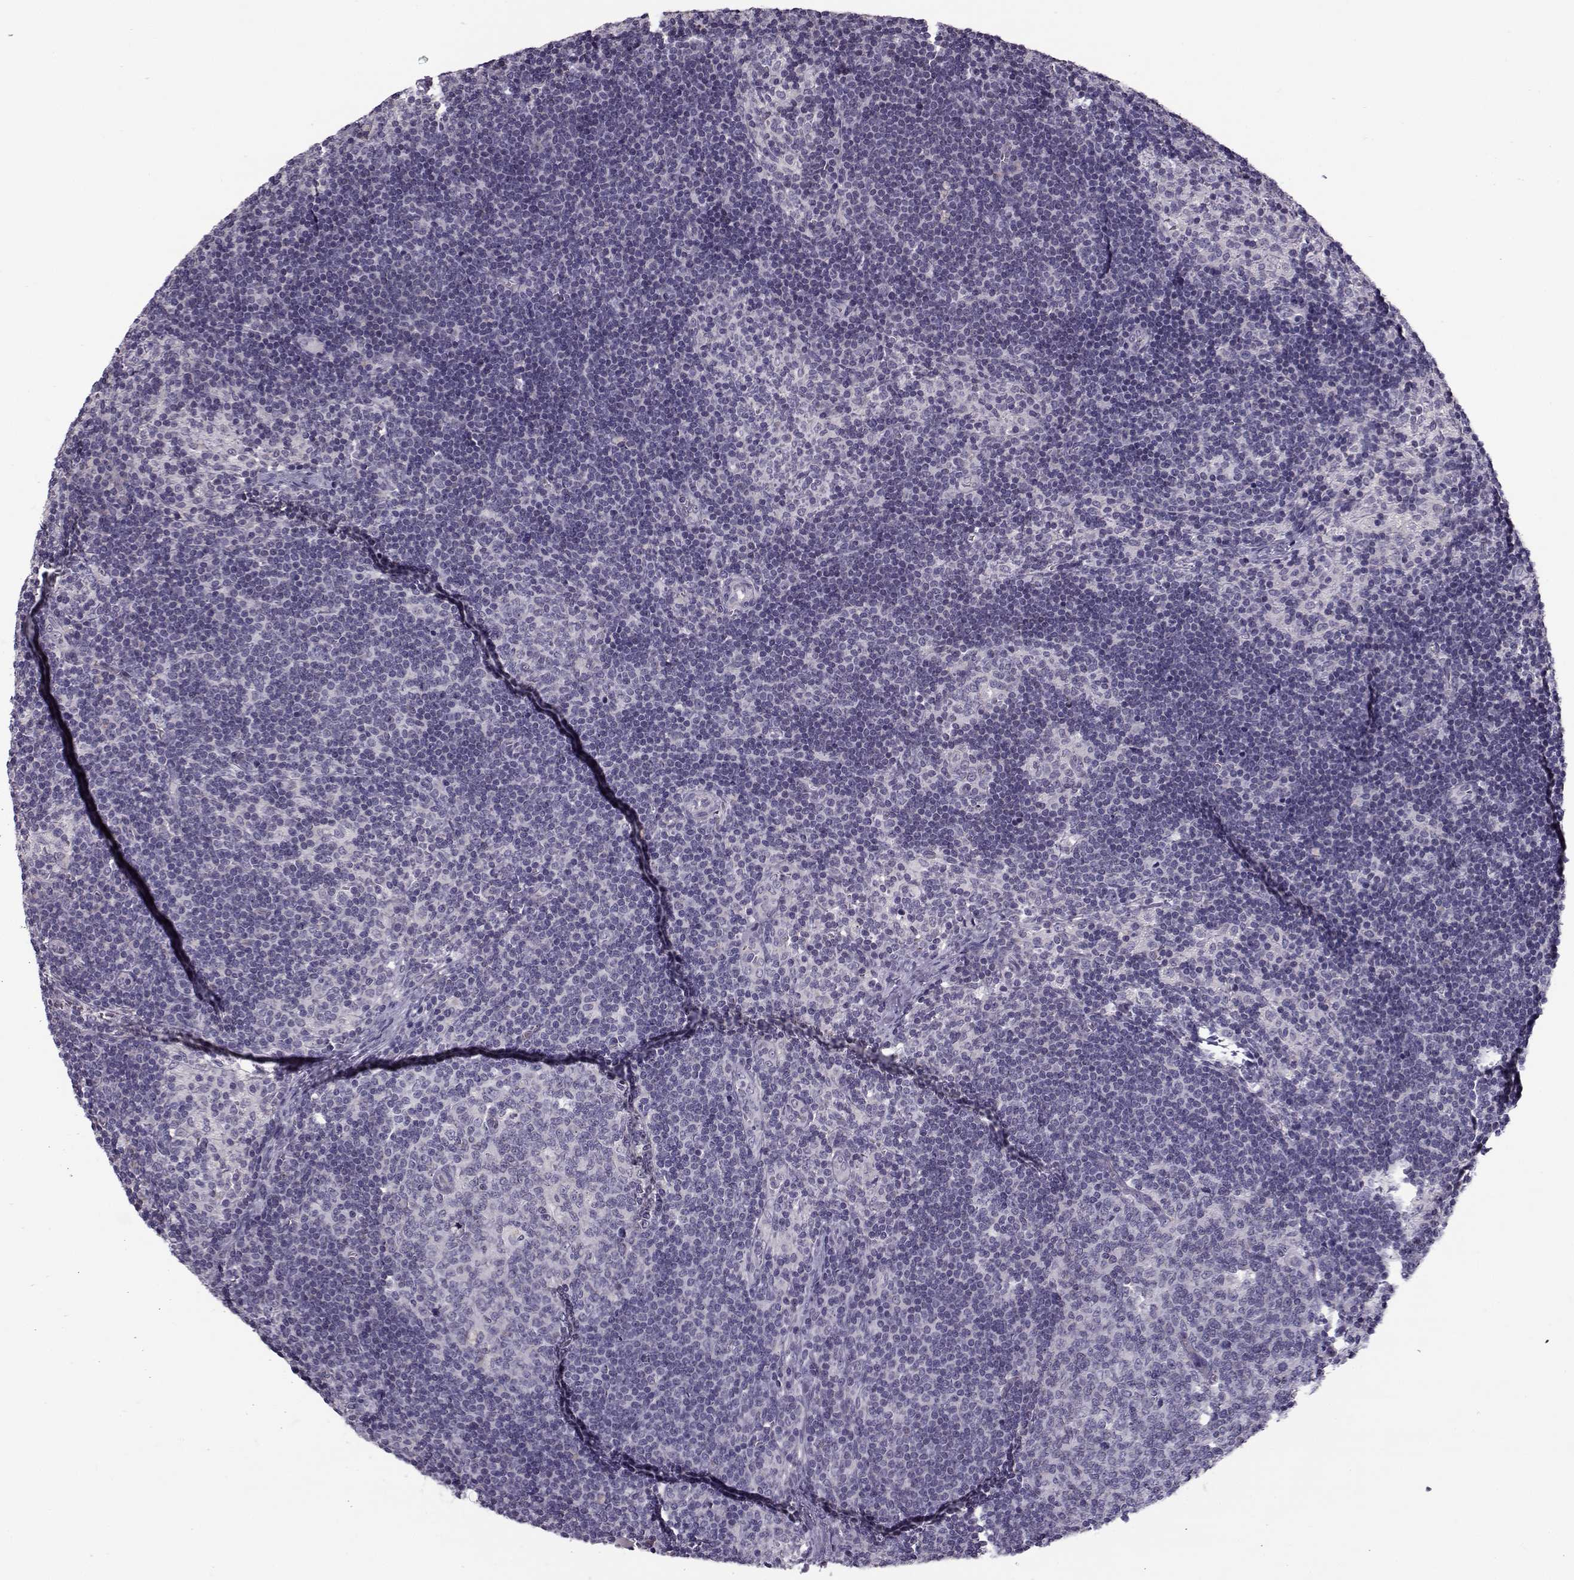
{"staining": {"intensity": "negative", "quantity": "none", "location": "none"}, "tissue": "lymph node", "cell_type": "Germinal center cells", "image_type": "normal", "snomed": [{"axis": "morphology", "description": "Normal tissue, NOS"}, {"axis": "topography", "description": "Lymph node"}], "caption": "Germinal center cells show no significant staining in unremarkable lymph node. (Stains: DAB (3,3'-diaminobenzidine) IHC with hematoxylin counter stain, Microscopy: brightfield microscopy at high magnification).", "gene": "KLF17", "patient": {"sex": "female", "age": 52}}